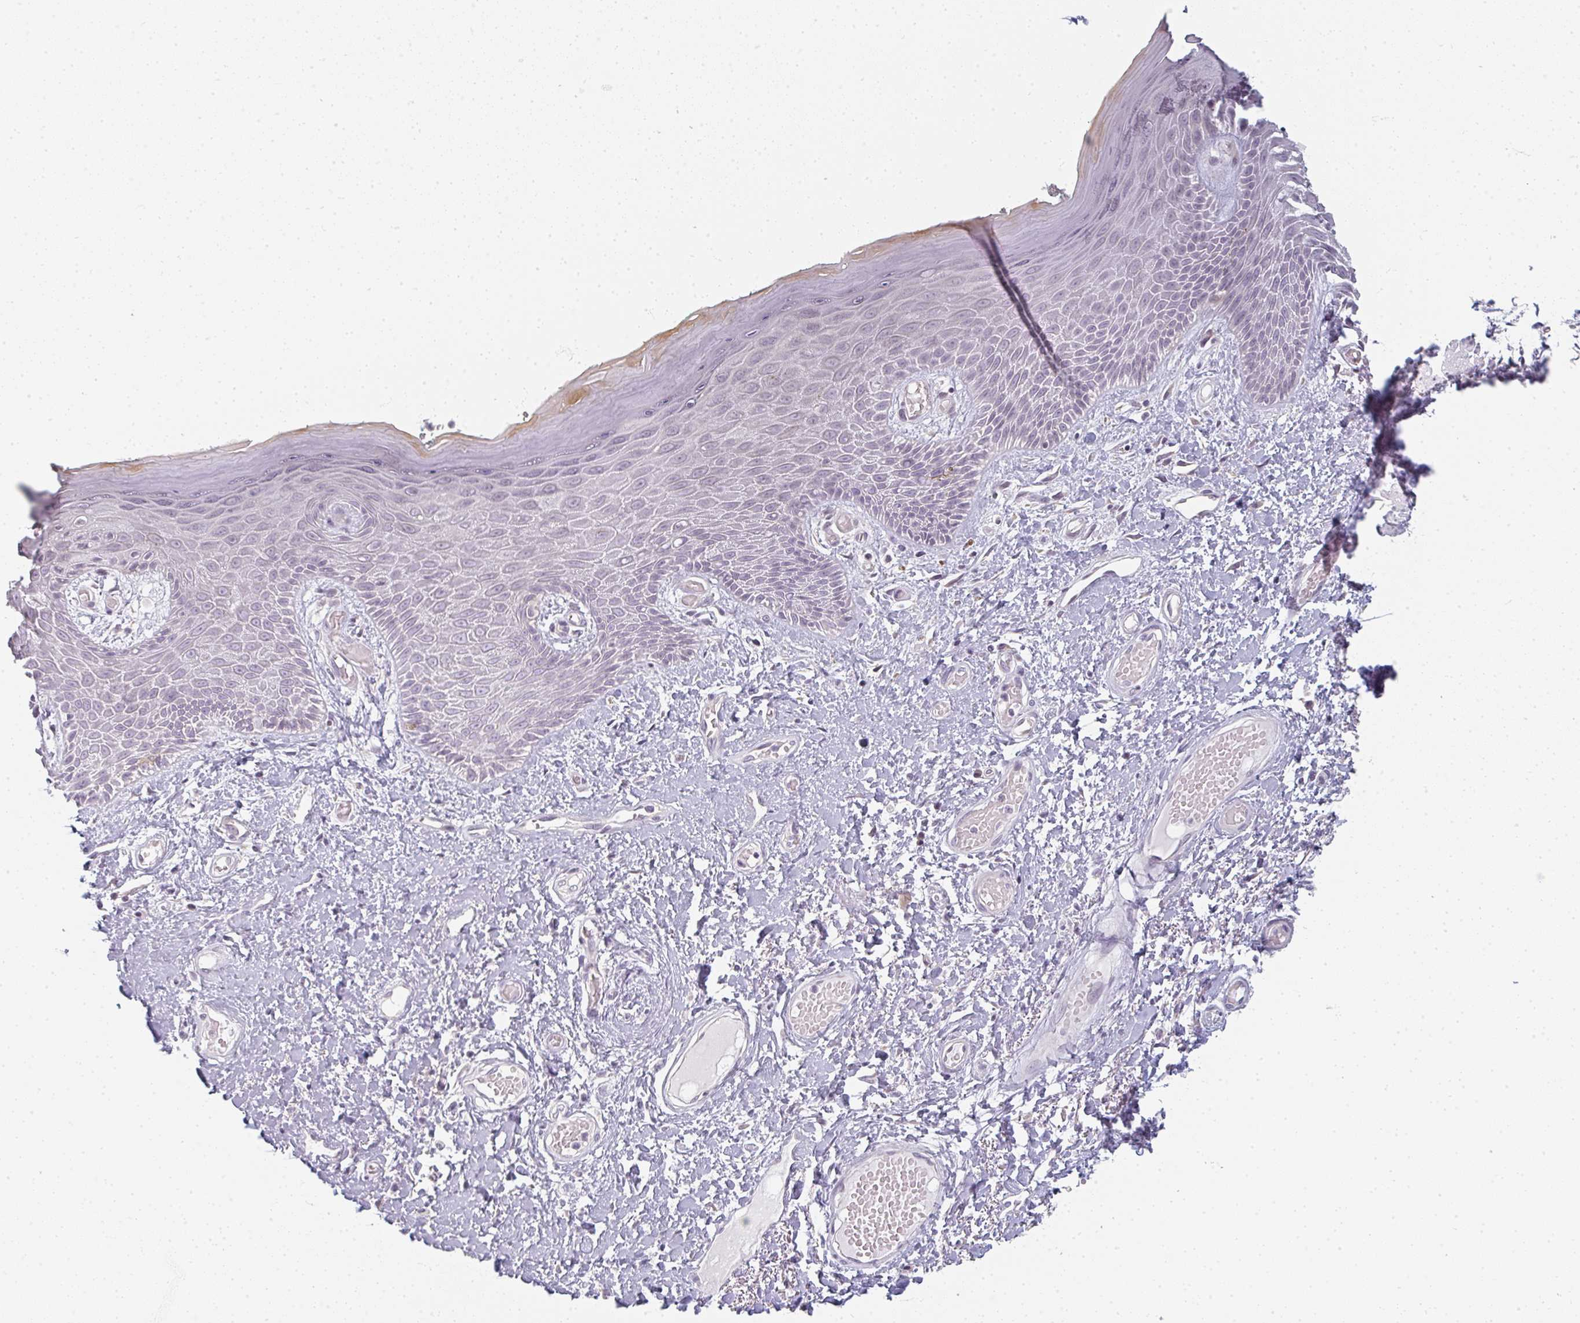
{"staining": {"intensity": "moderate", "quantity": "<25%", "location": "cytoplasmic/membranous"}, "tissue": "skin", "cell_type": "Epidermal cells", "image_type": "normal", "snomed": [{"axis": "morphology", "description": "Normal tissue, NOS"}, {"axis": "topography", "description": "Anal"}, {"axis": "topography", "description": "Peripheral nerve tissue"}], "caption": "Epidermal cells demonstrate low levels of moderate cytoplasmic/membranous staining in approximately <25% of cells in normal human skin.", "gene": "RBBP6", "patient": {"sex": "male", "age": 78}}